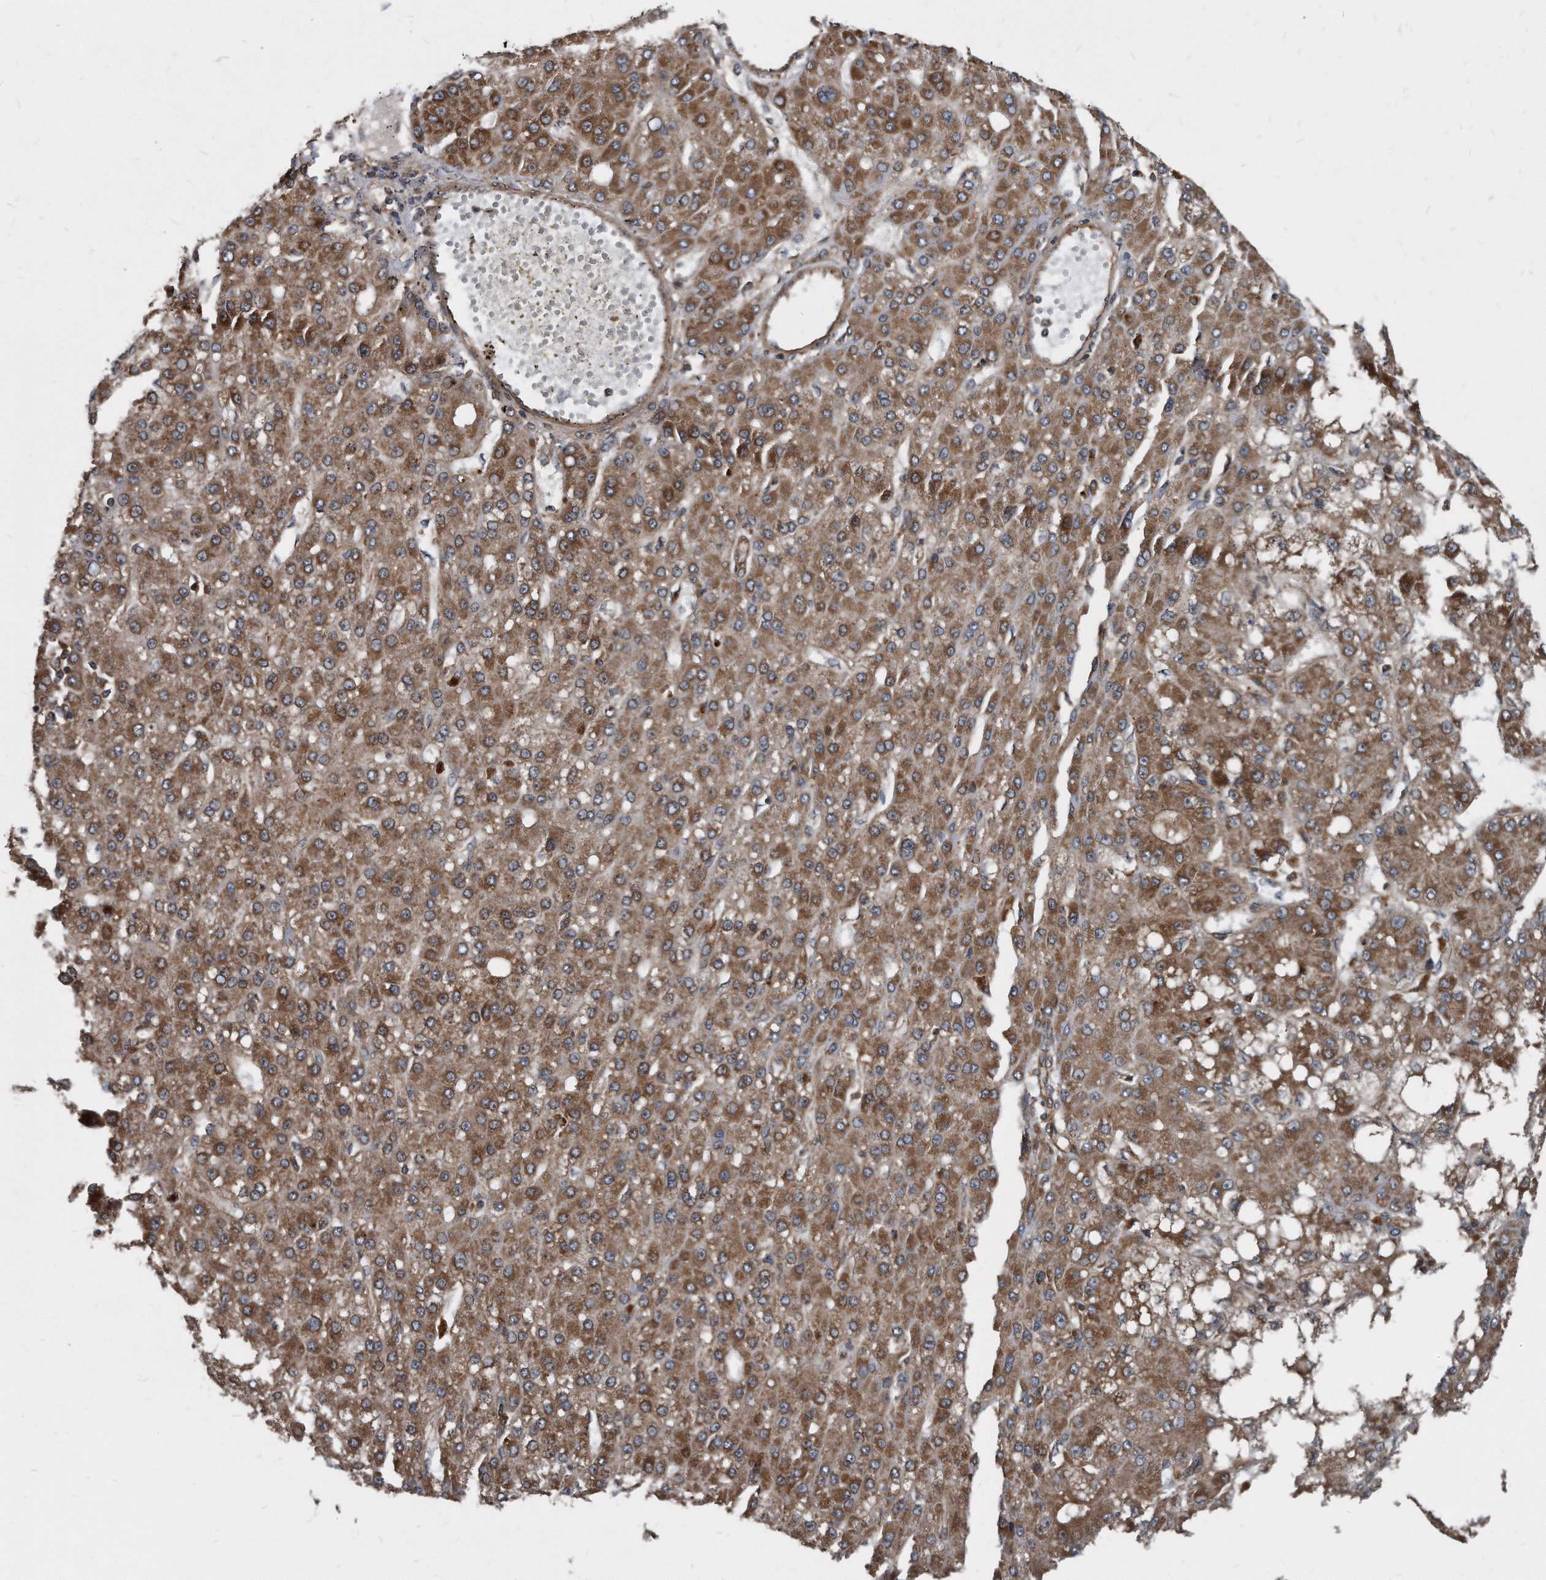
{"staining": {"intensity": "moderate", "quantity": ">75%", "location": "cytoplasmic/membranous"}, "tissue": "liver cancer", "cell_type": "Tumor cells", "image_type": "cancer", "snomed": [{"axis": "morphology", "description": "Carcinoma, Hepatocellular, NOS"}, {"axis": "topography", "description": "Liver"}], "caption": "Liver cancer (hepatocellular carcinoma) stained for a protein (brown) shows moderate cytoplasmic/membranous positive expression in approximately >75% of tumor cells.", "gene": "FAM136A", "patient": {"sex": "male", "age": 67}}